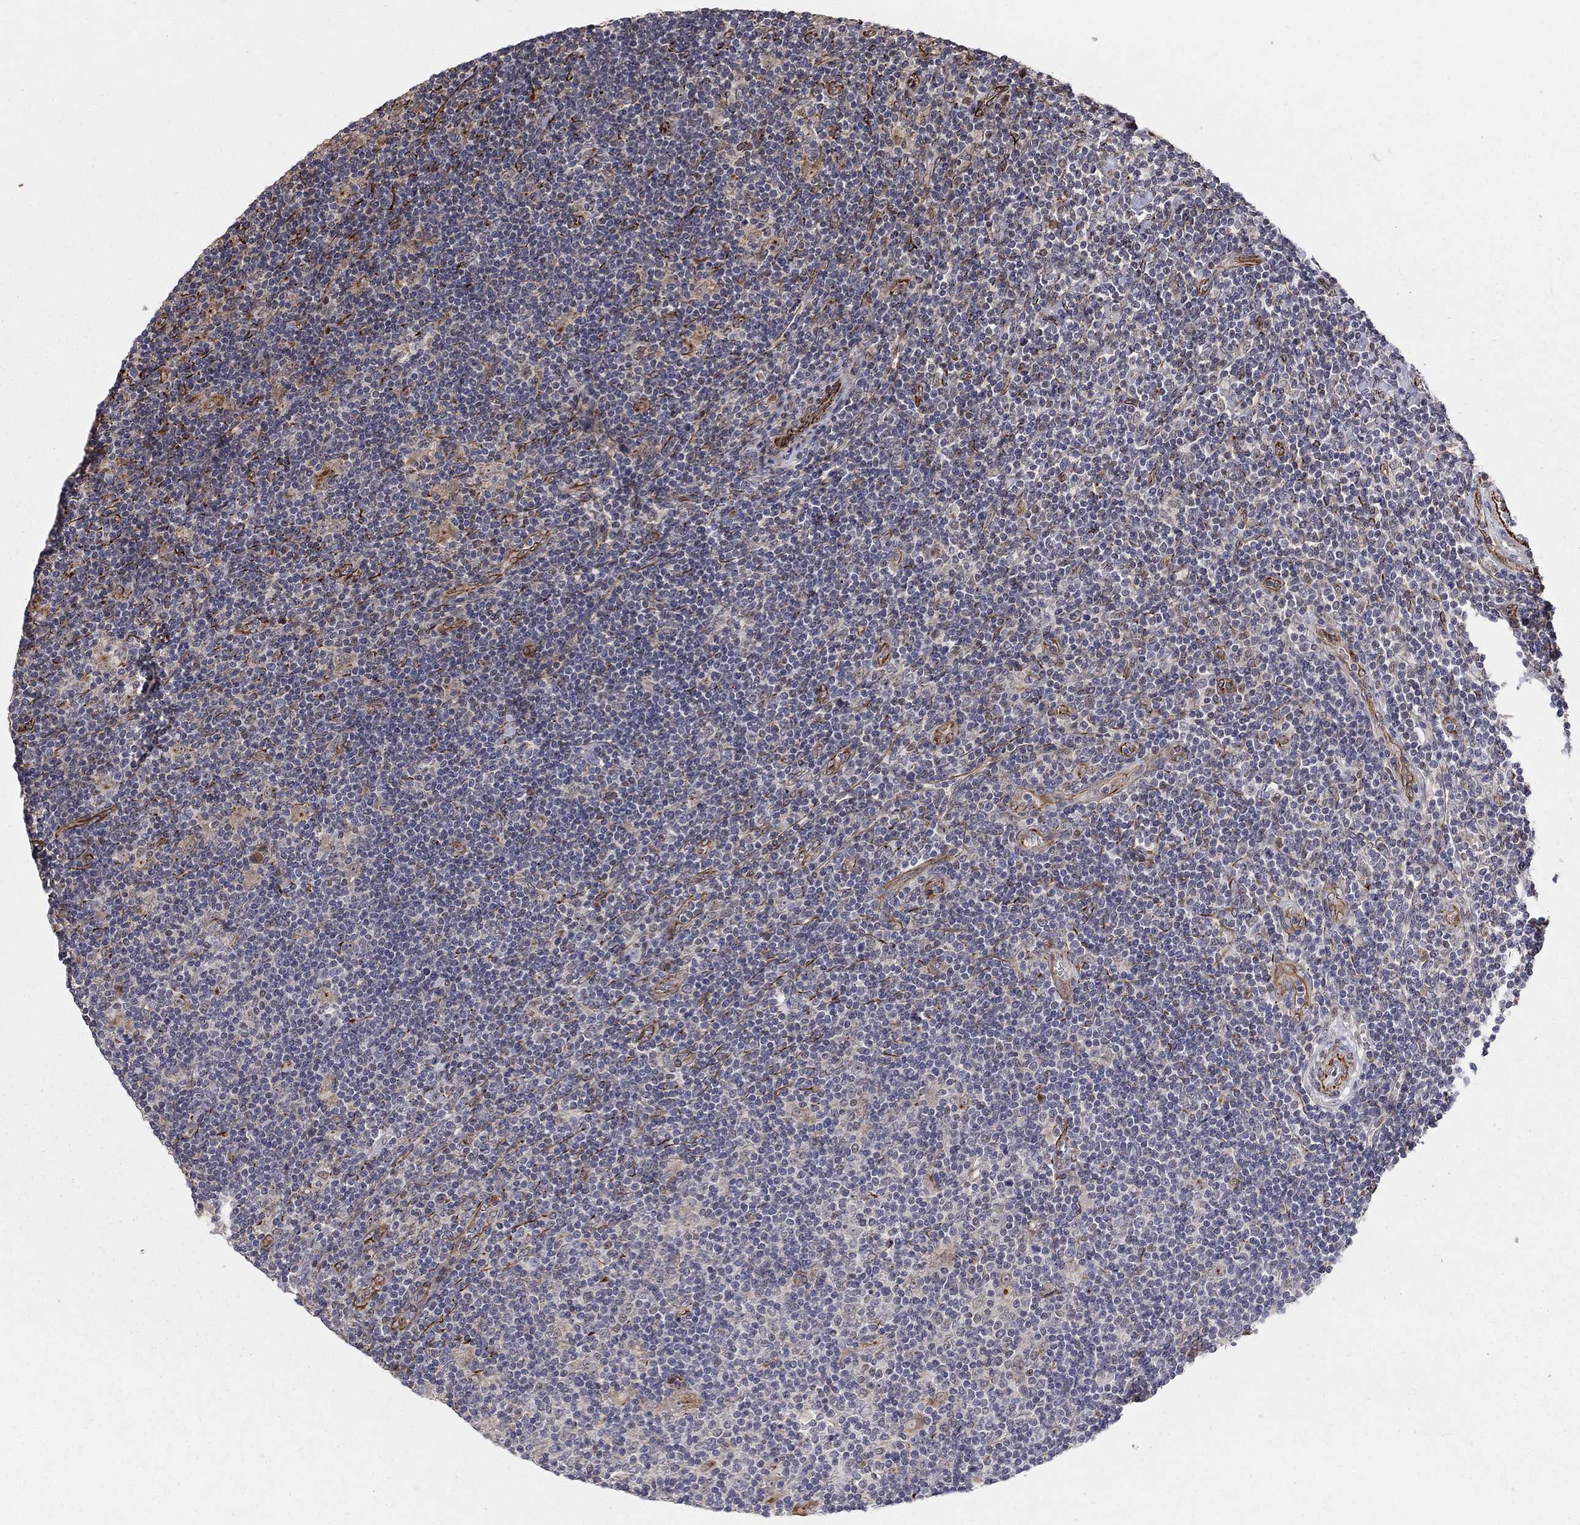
{"staining": {"intensity": "negative", "quantity": "none", "location": "none"}, "tissue": "lymphoma", "cell_type": "Tumor cells", "image_type": "cancer", "snomed": [{"axis": "morphology", "description": "Hodgkin's disease, NOS"}, {"axis": "topography", "description": "Lymph node"}], "caption": "This histopathology image is of Hodgkin's disease stained with immunohistochemistry to label a protein in brown with the nuclei are counter-stained blue. There is no positivity in tumor cells.", "gene": "MSRA", "patient": {"sex": "male", "age": 40}}